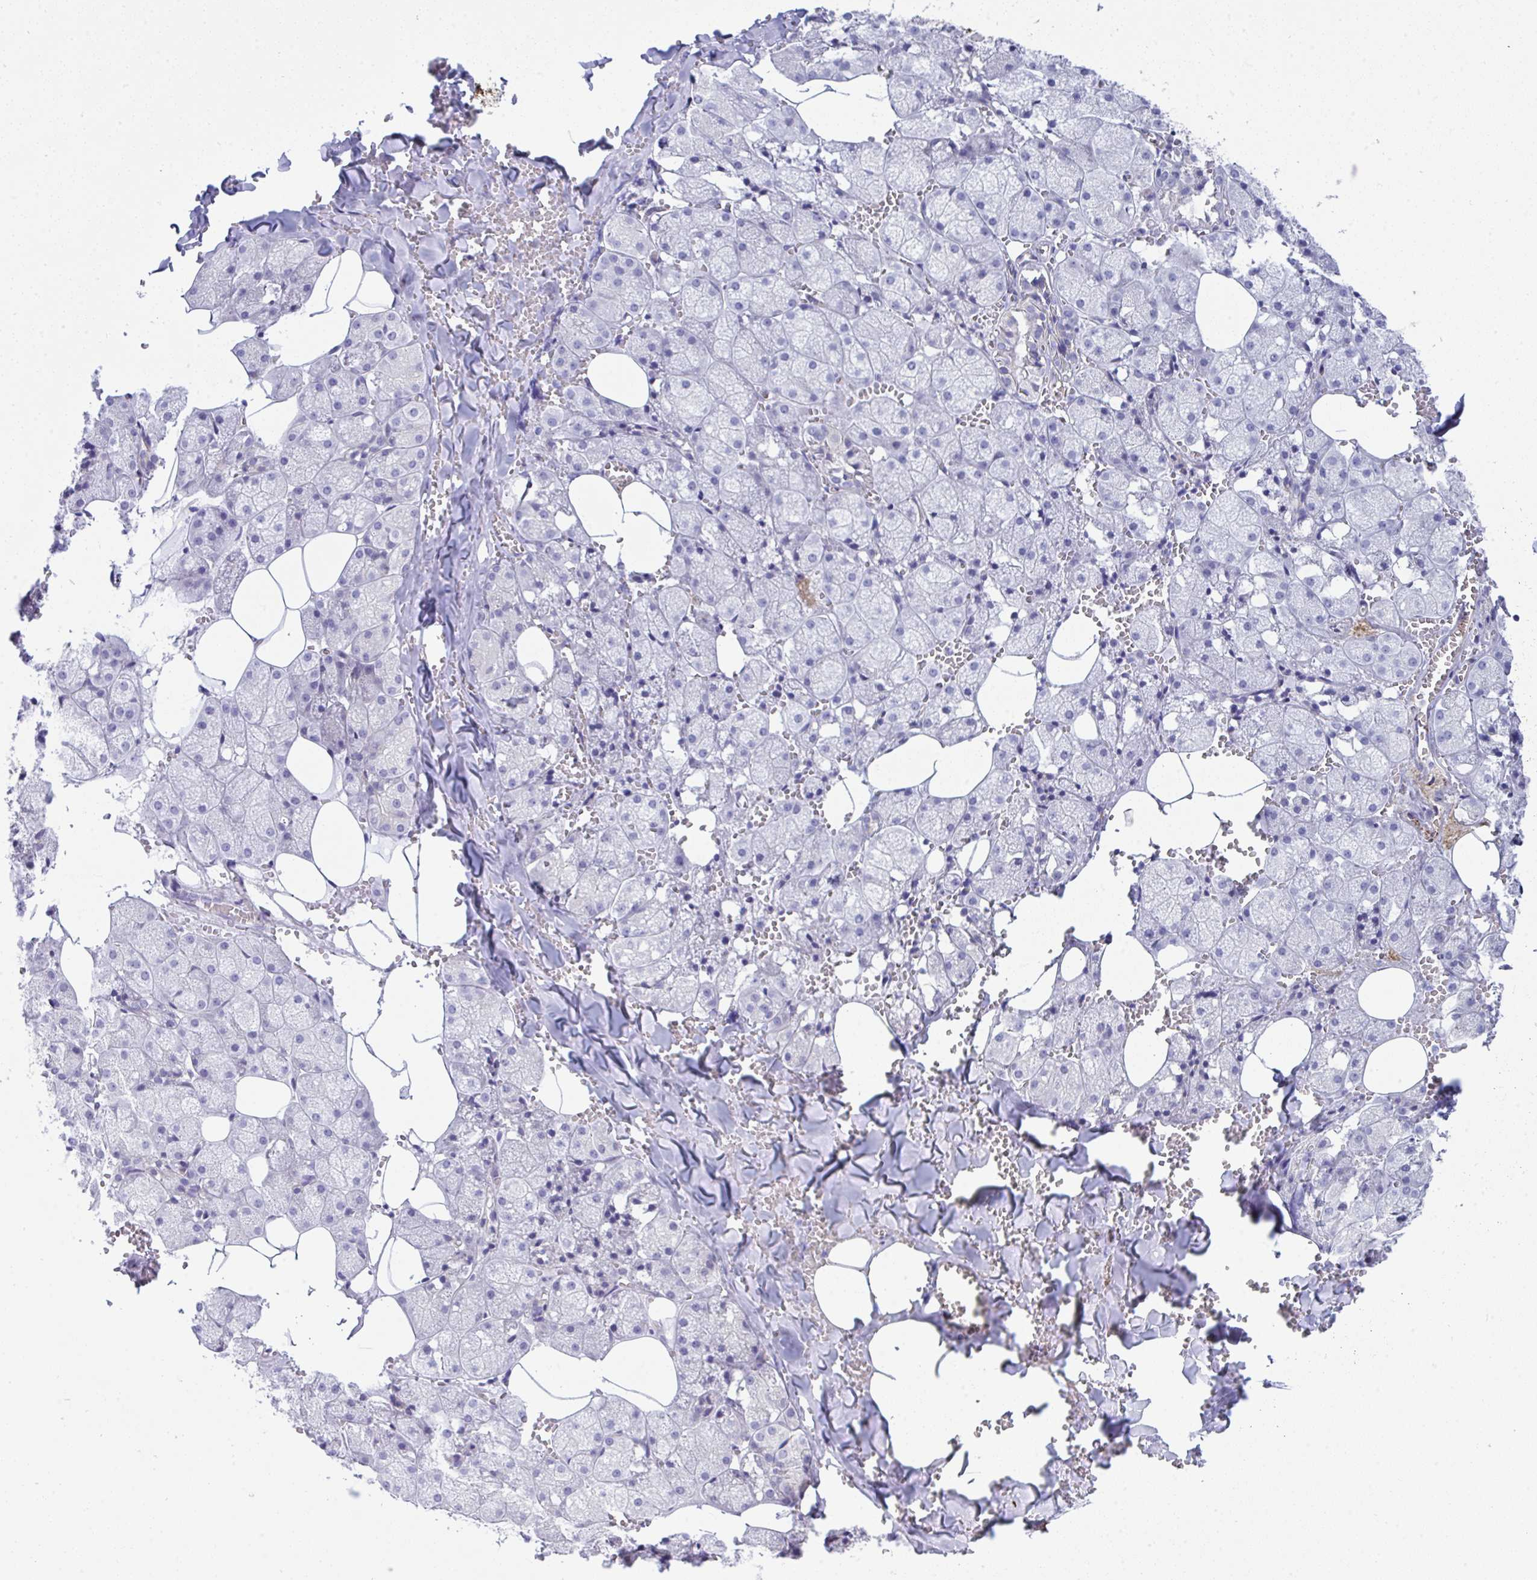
{"staining": {"intensity": "weak", "quantity": "<25%", "location": "cytoplasmic/membranous"}, "tissue": "salivary gland", "cell_type": "Glandular cells", "image_type": "normal", "snomed": [{"axis": "morphology", "description": "Normal tissue, NOS"}, {"axis": "topography", "description": "Salivary gland"}, {"axis": "topography", "description": "Peripheral nerve tissue"}], "caption": "Immunohistochemistry of normal salivary gland shows no expression in glandular cells. (Immunohistochemistry, brightfield microscopy, high magnification).", "gene": "TOR1AIP2", "patient": {"sex": "male", "age": 38}}